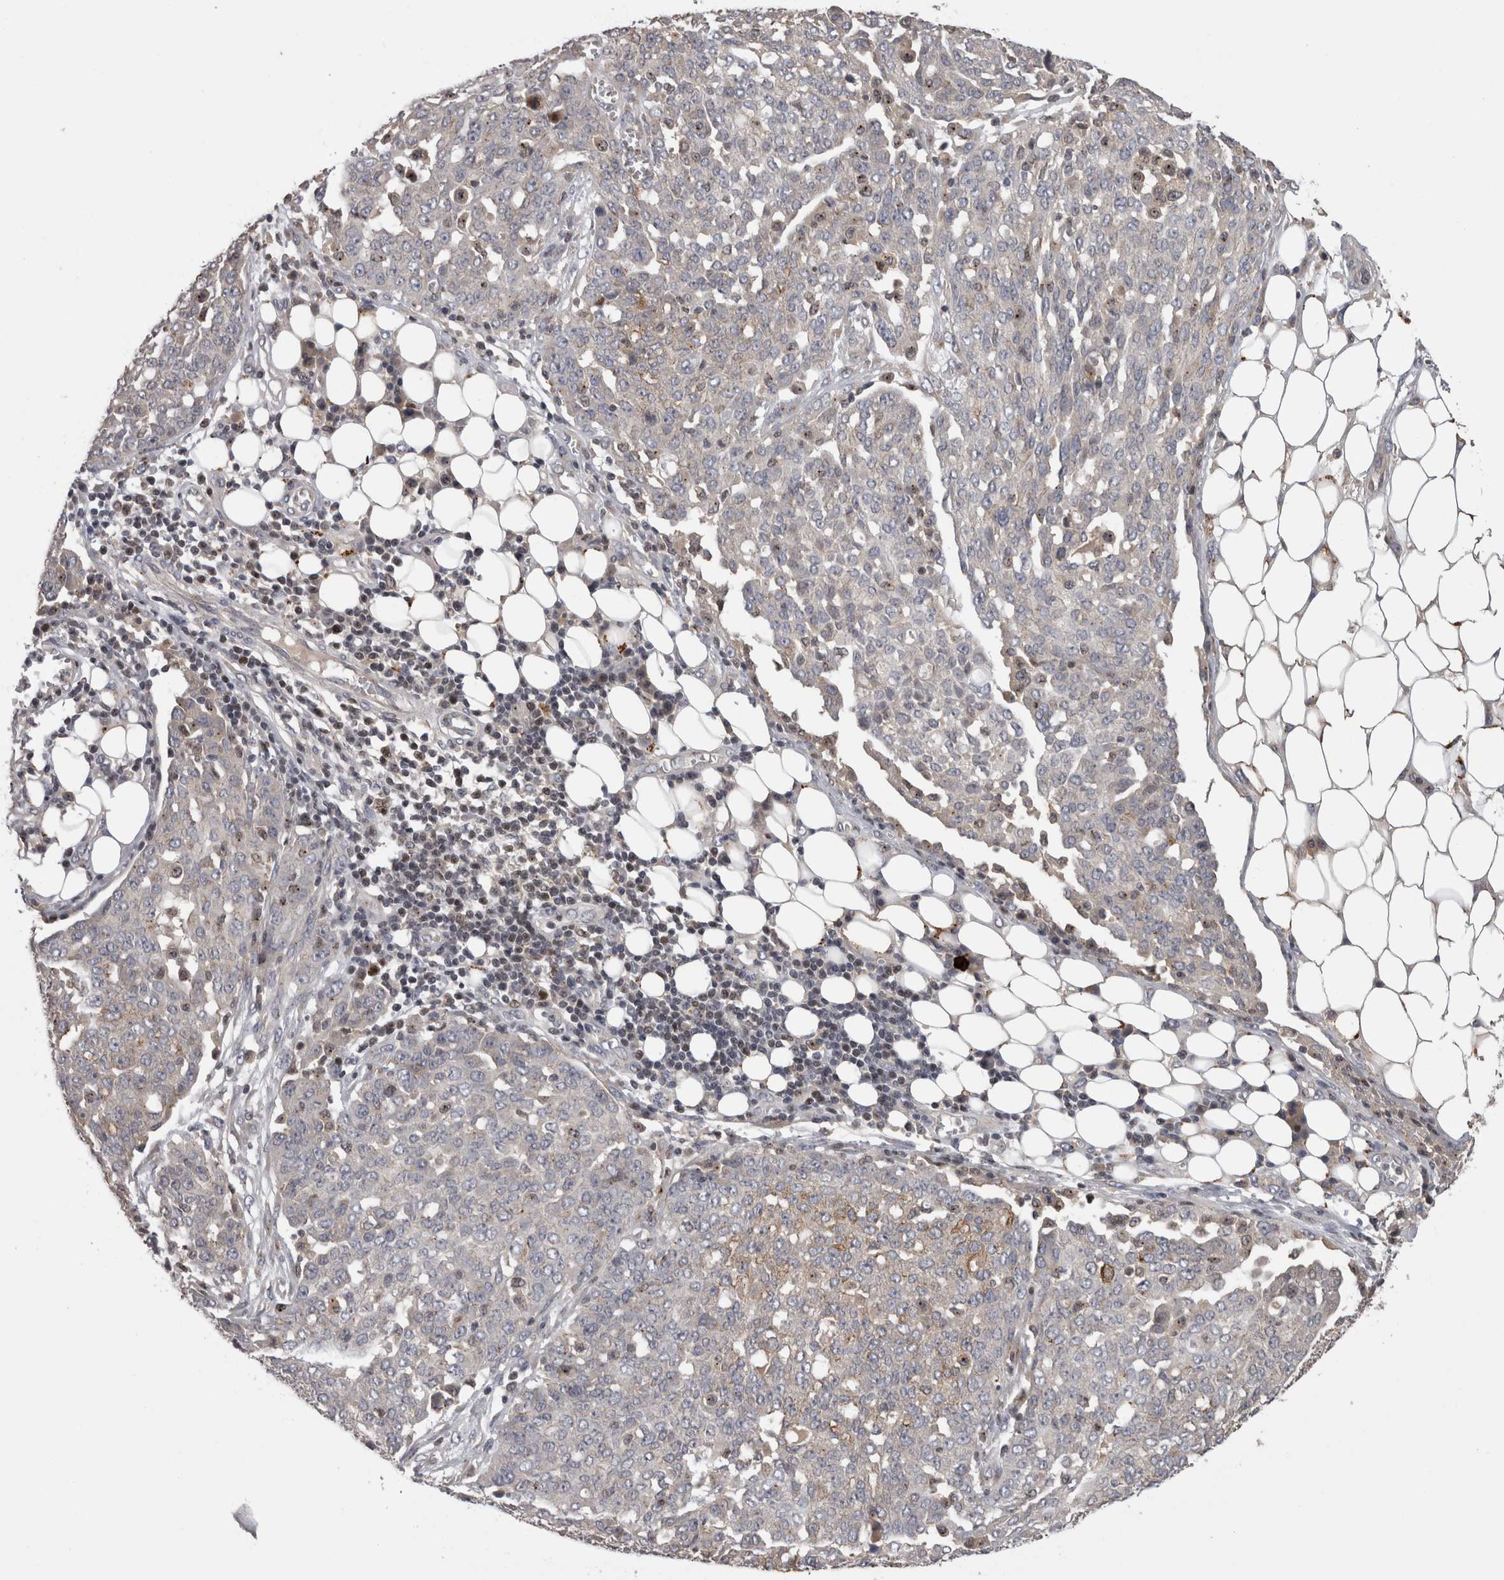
{"staining": {"intensity": "weak", "quantity": "<25%", "location": "cytoplasmic/membranous"}, "tissue": "ovarian cancer", "cell_type": "Tumor cells", "image_type": "cancer", "snomed": [{"axis": "morphology", "description": "Cystadenocarcinoma, serous, NOS"}, {"axis": "topography", "description": "Soft tissue"}, {"axis": "topography", "description": "Ovary"}], "caption": "This is an immunohistochemistry (IHC) histopathology image of human serous cystadenocarcinoma (ovarian). There is no expression in tumor cells.", "gene": "PCM1", "patient": {"sex": "female", "age": 57}}